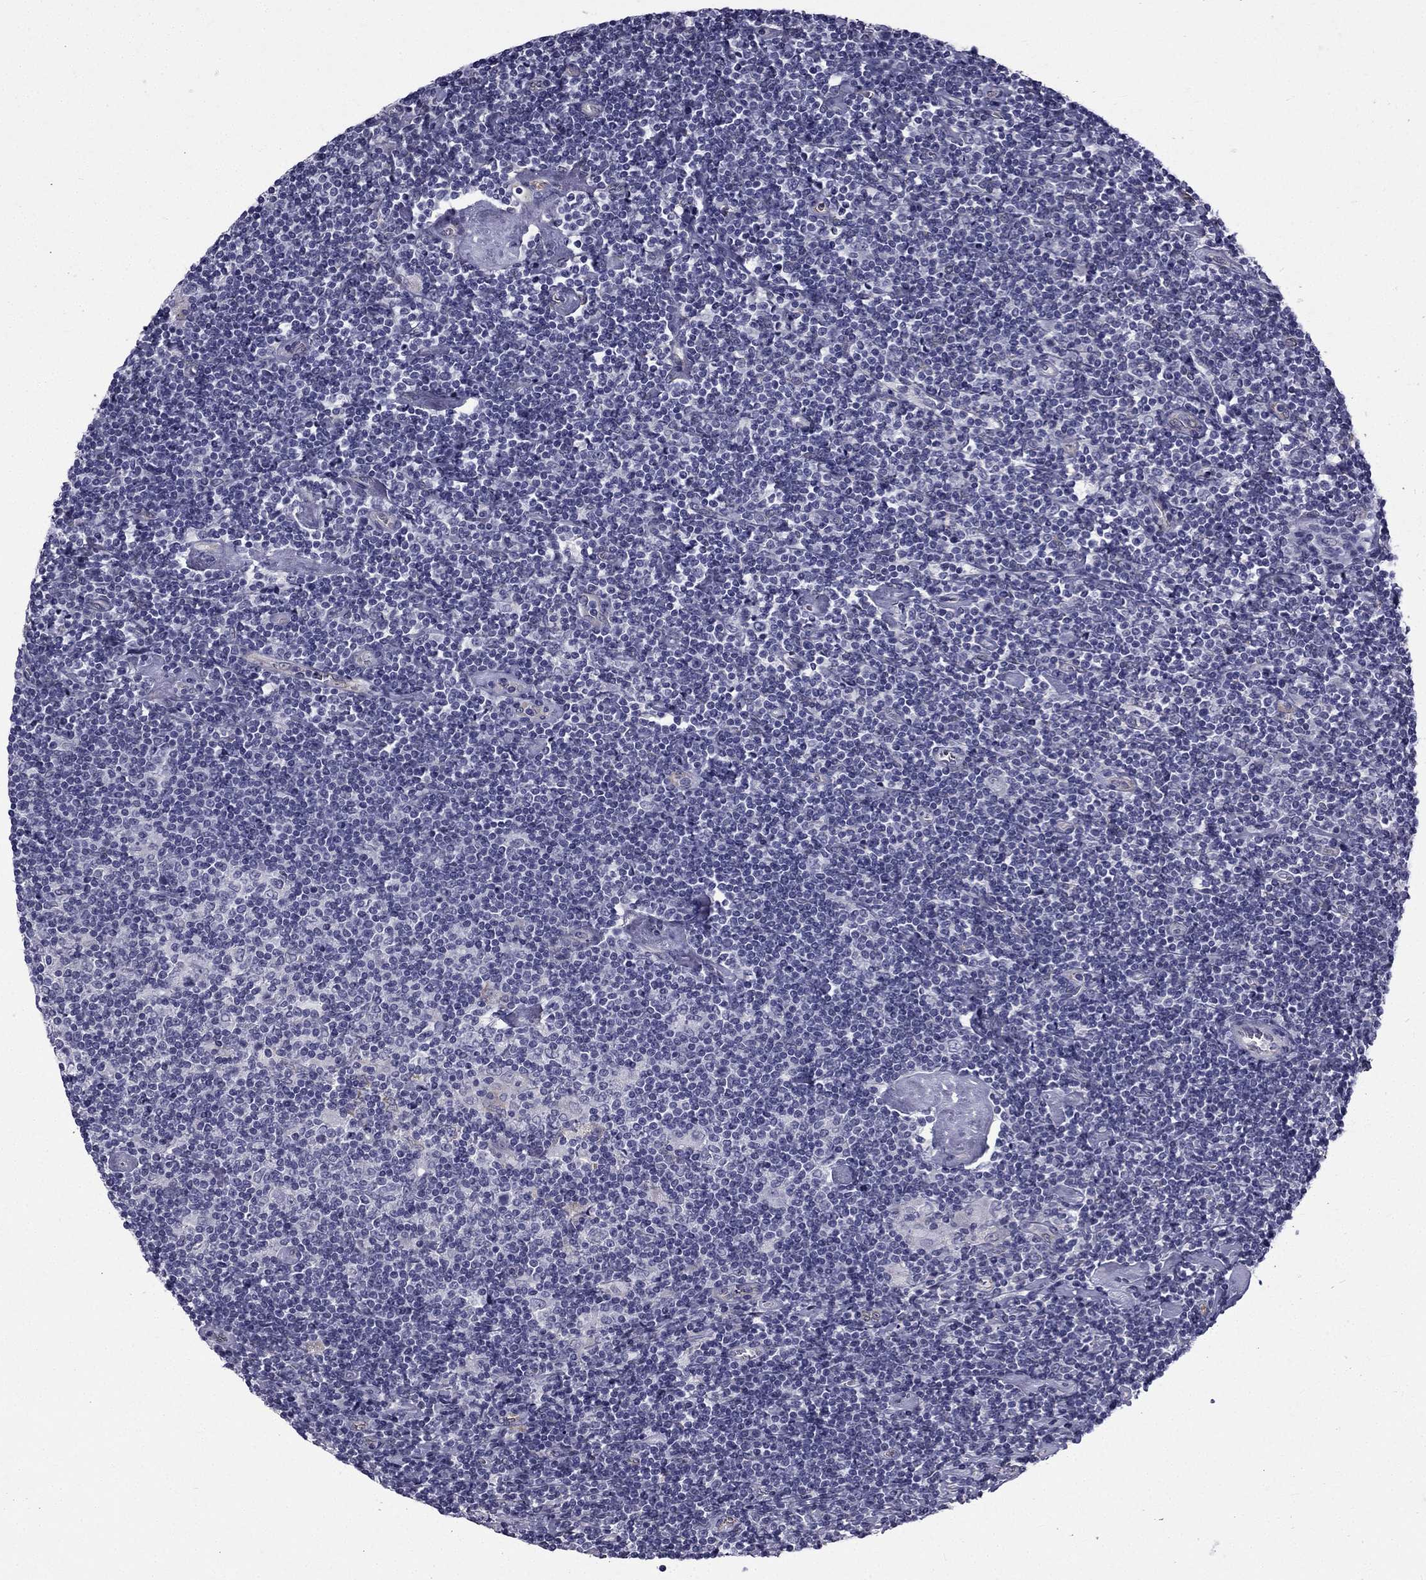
{"staining": {"intensity": "negative", "quantity": "none", "location": "none"}, "tissue": "lymphoma", "cell_type": "Tumor cells", "image_type": "cancer", "snomed": [{"axis": "morphology", "description": "Hodgkin's disease, NOS"}, {"axis": "topography", "description": "Lymph node"}], "caption": "A micrograph of lymphoma stained for a protein displays no brown staining in tumor cells.", "gene": "CCDC40", "patient": {"sex": "male", "age": 40}}